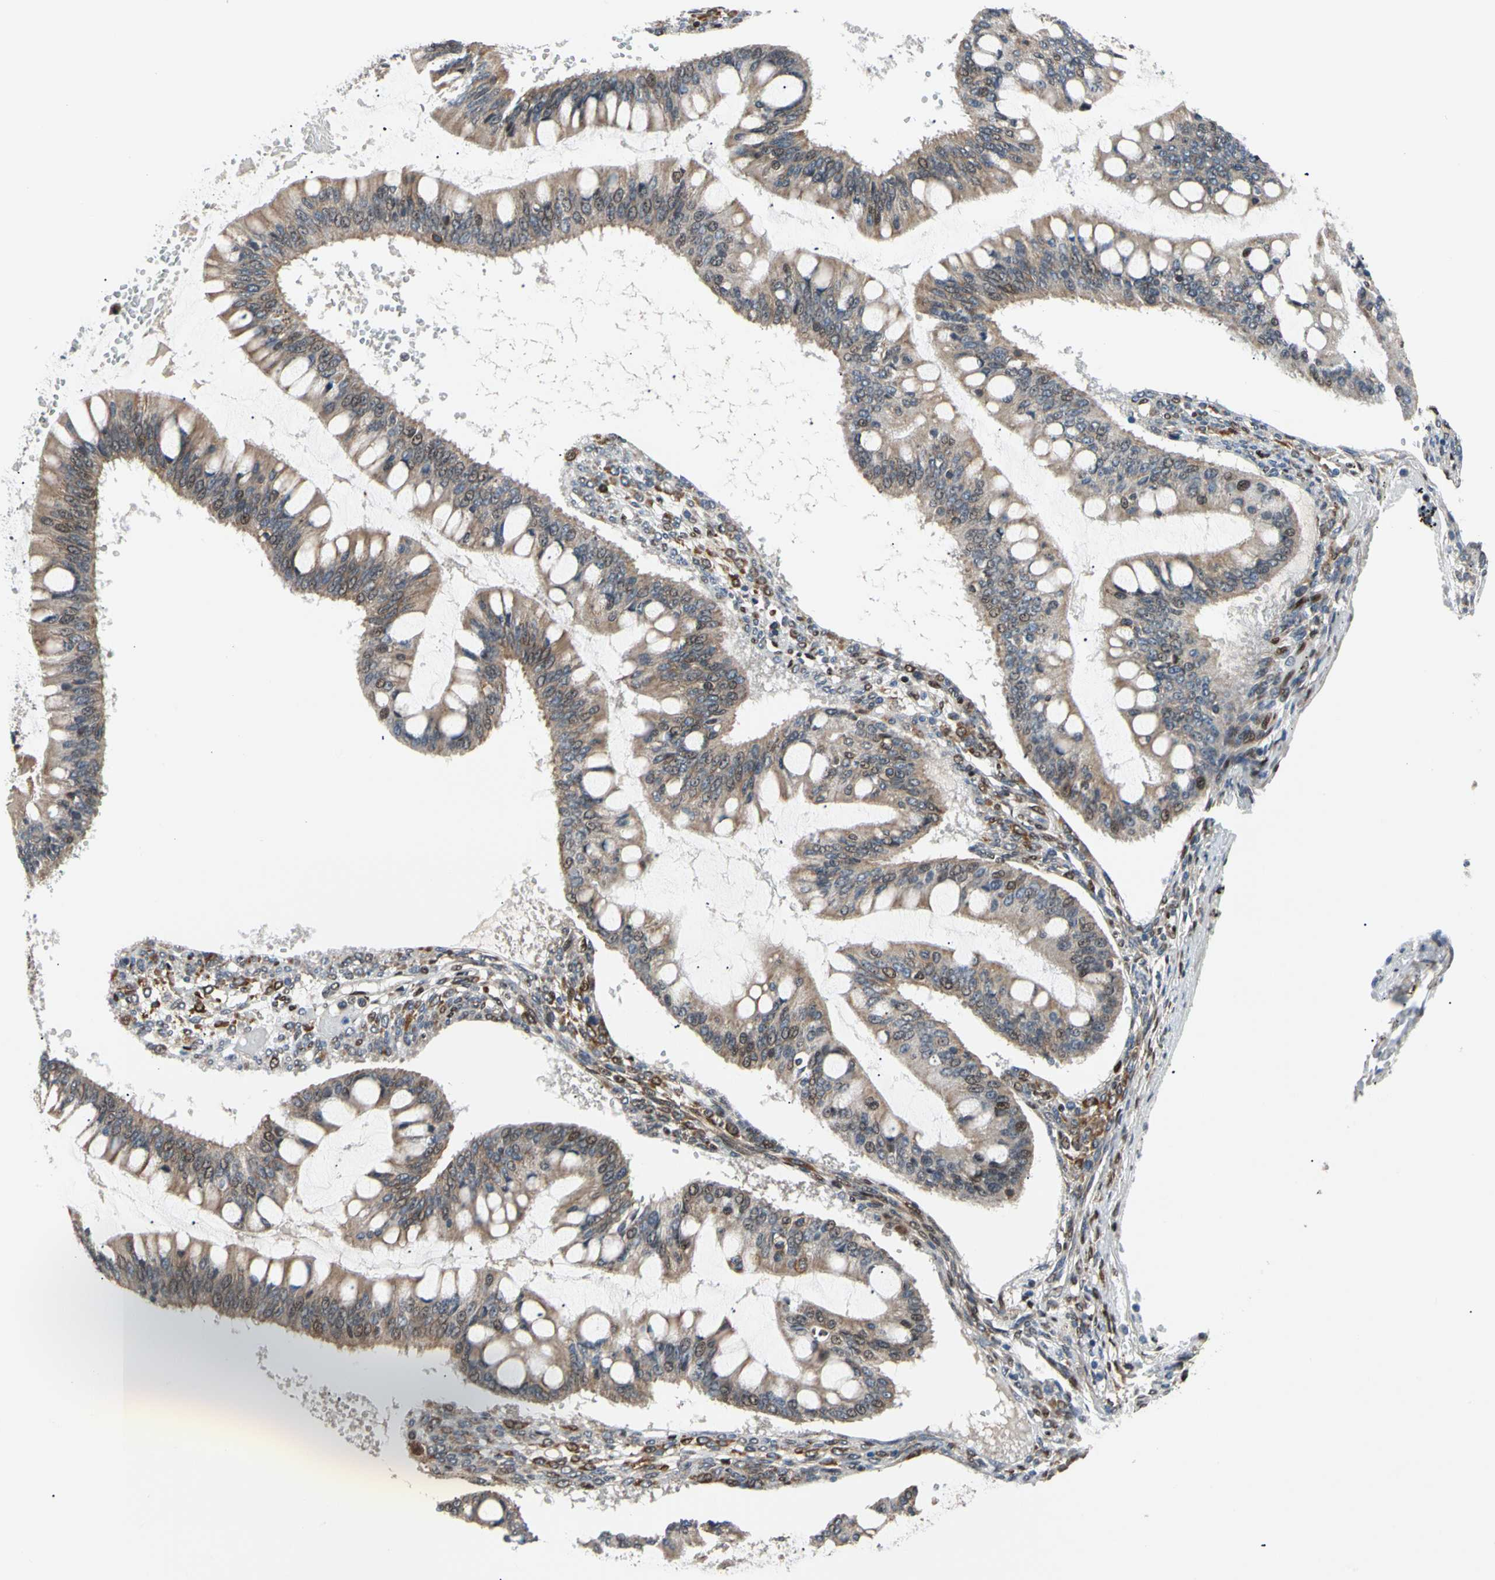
{"staining": {"intensity": "moderate", "quantity": ">75%", "location": "cytoplasmic/membranous"}, "tissue": "ovarian cancer", "cell_type": "Tumor cells", "image_type": "cancer", "snomed": [{"axis": "morphology", "description": "Cystadenocarcinoma, mucinous, NOS"}, {"axis": "topography", "description": "Ovary"}], "caption": "The immunohistochemical stain shows moderate cytoplasmic/membranous positivity in tumor cells of ovarian mucinous cystadenocarcinoma tissue. (Stains: DAB in brown, nuclei in blue, Microscopy: brightfield microscopy at high magnification).", "gene": "E2F1", "patient": {"sex": "female", "age": 73}}